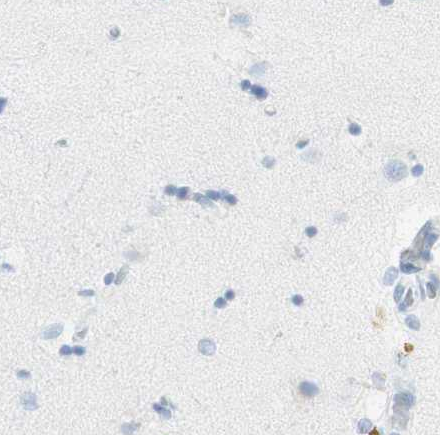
{"staining": {"intensity": "negative", "quantity": "none", "location": "none"}, "tissue": "caudate", "cell_type": "Glial cells", "image_type": "normal", "snomed": [{"axis": "morphology", "description": "Normal tissue, NOS"}, {"axis": "topography", "description": "Lateral ventricle wall"}], "caption": "Micrograph shows no protein positivity in glial cells of benign caudate. Brightfield microscopy of immunohistochemistry stained with DAB (3,3'-diaminobenzidine) (brown) and hematoxylin (blue), captured at high magnification.", "gene": "NAPSA", "patient": {"sex": "female", "age": 54}}